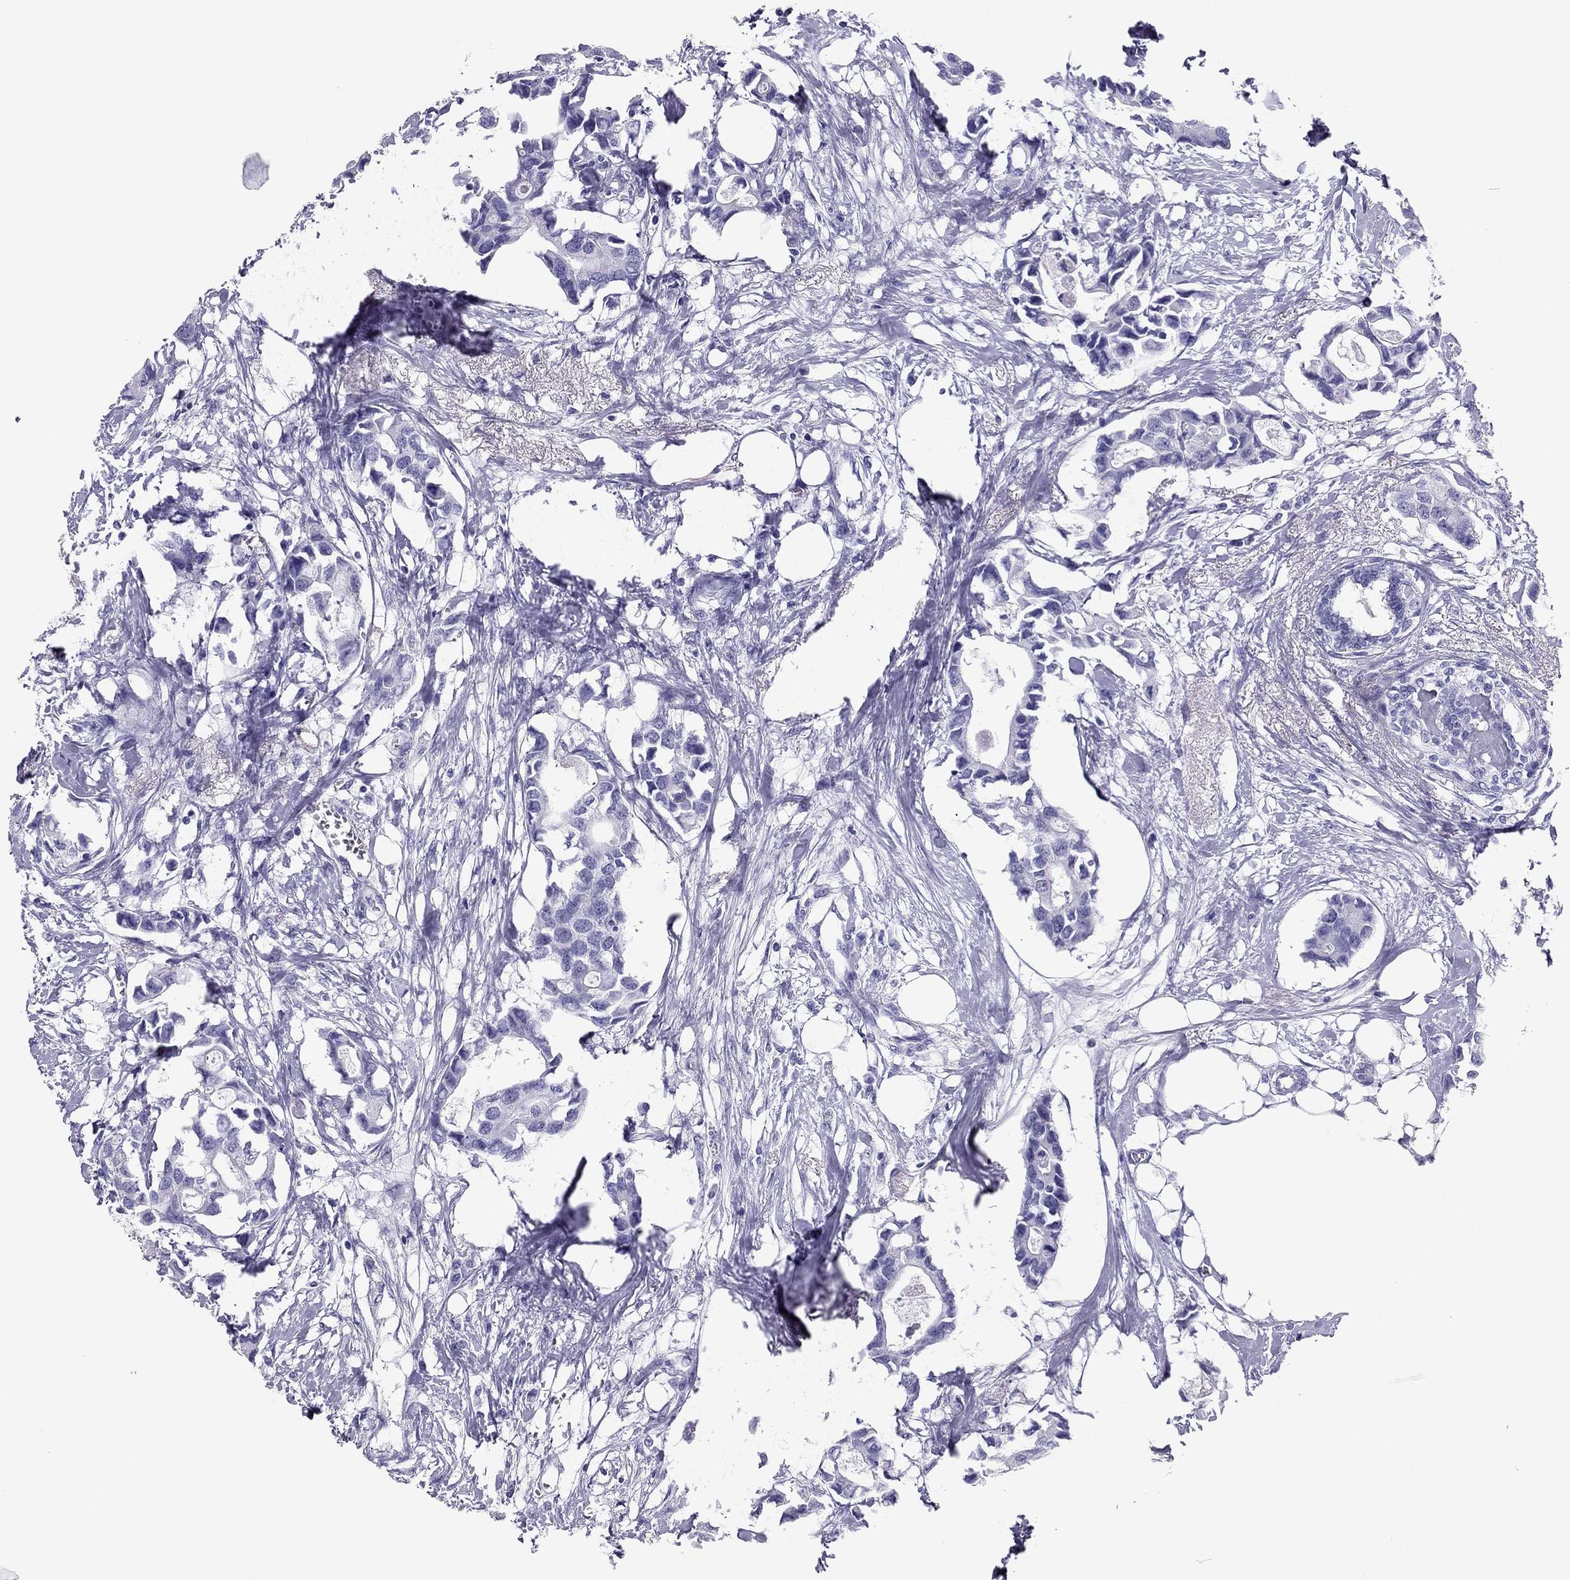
{"staining": {"intensity": "negative", "quantity": "none", "location": "none"}, "tissue": "breast cancer", "cell_type": "Tumor cells", "image_type": "cancer", "snomed": [{"axis": "morphology", "description": "Duct carcinoma"}, {"axis": "topography", "description": "Breast"}], "caption": "Micrograph shows no protein staining in tumor cells of breast cancer tissue. The staining was performed using DAB (3,3'-diaminobenzidine) to visualize the protein expression in brown, while the nuclei were stained in blue with hematoxylin (Magnification: 20x).", "gene": "PDE6A", "patient": {"sex": "female", "age": 83}}